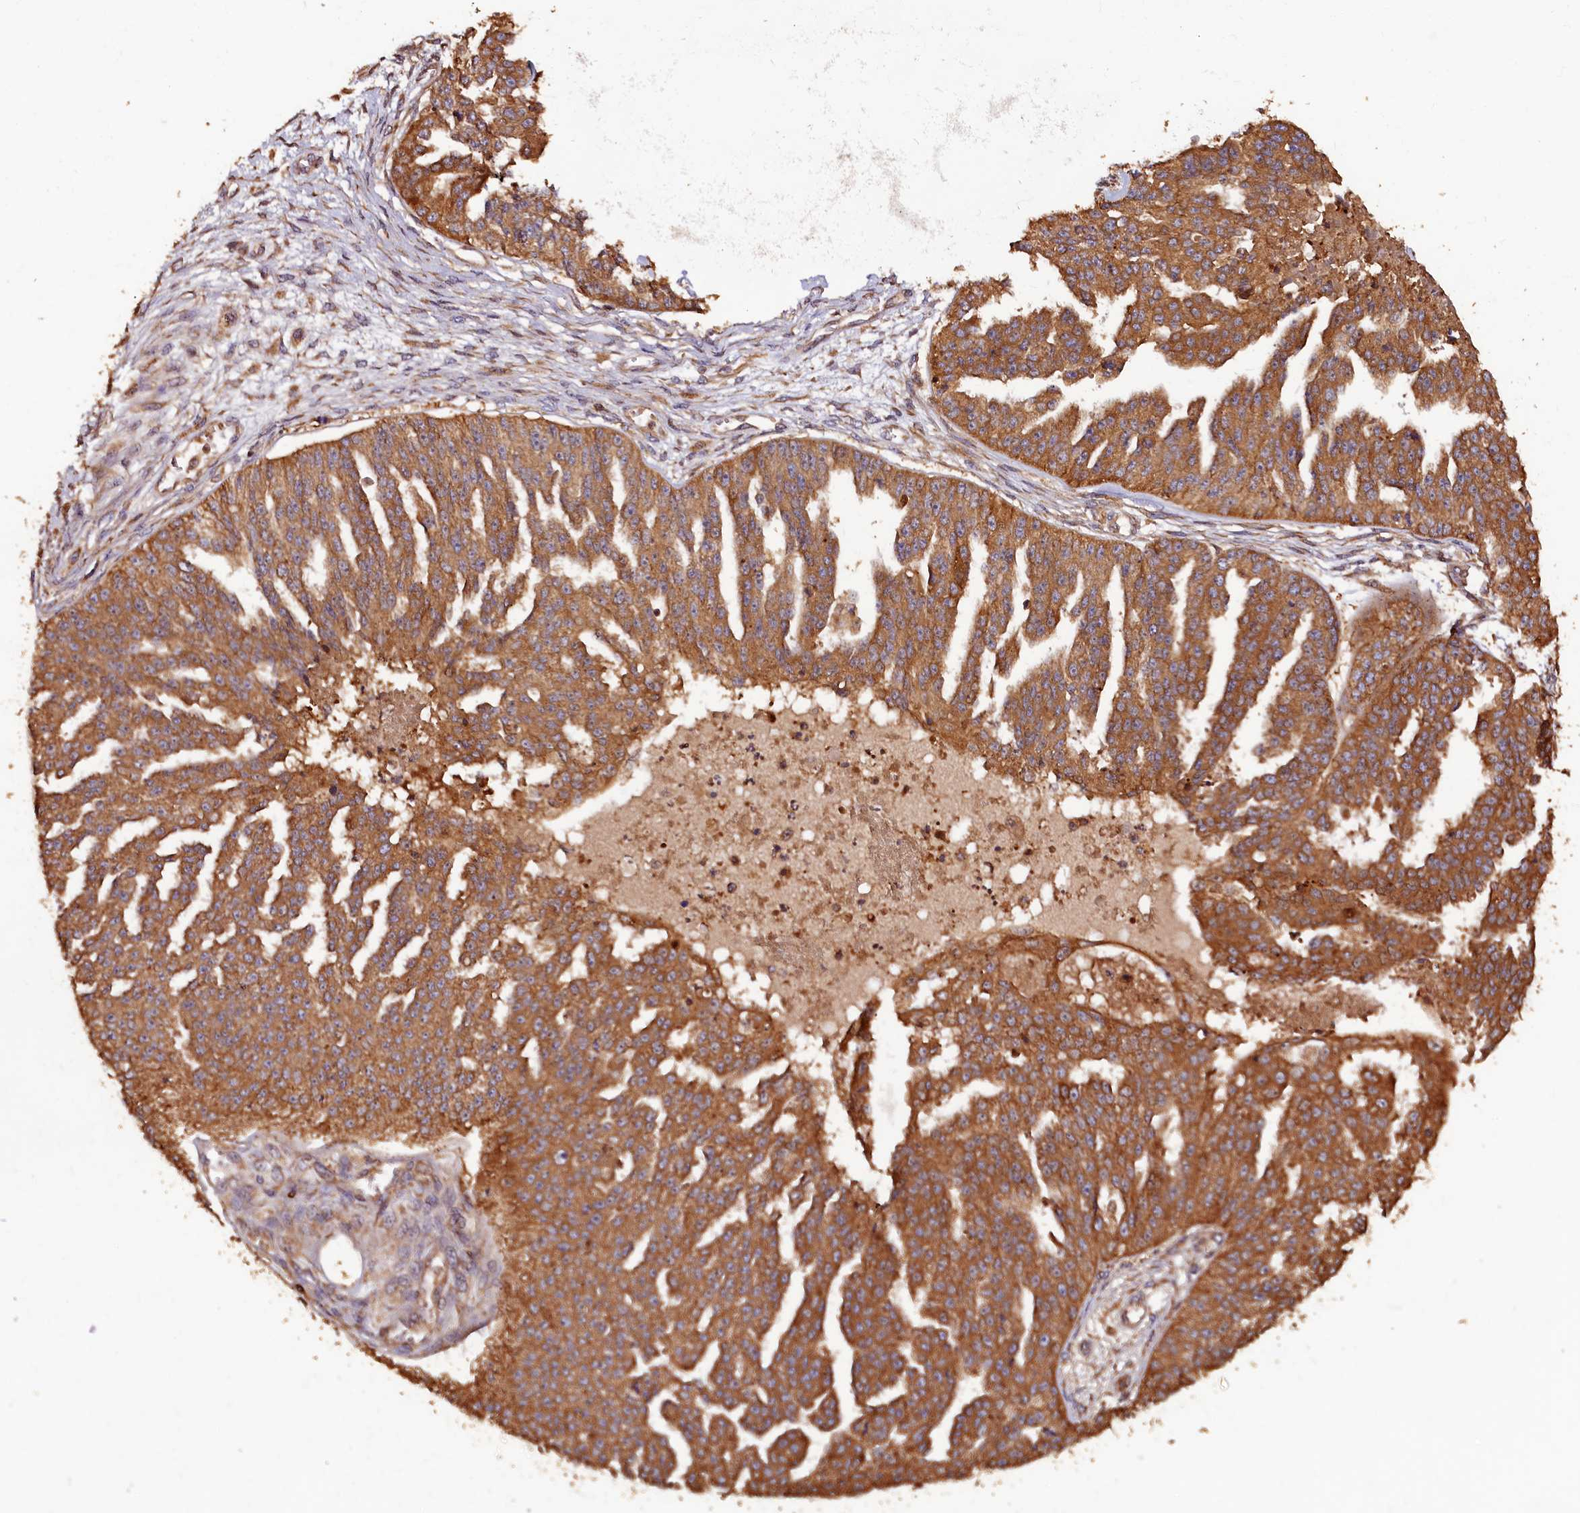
{"staining": {"intensity": "moderate", "quantity": ">75%", "location": "cytoplasmic/membranous"}, "tissue": "ovarian cancer", "cell_type": "Tumor cells", "image_type": "cancer", "snomed": [{"axis": "morphology", "description": "Cystadenocarcinoma, serous, NOS"}, {"axis": "topography", "description": "Ovary"}], "caption": "An immunohistochemistry micrograph of neoplastic tissue is shown. Protein staining in brown highlights moderate cytoplasmic/membranous positivity in ovarian cancer within tumor cells. (DAB IHC with brightfield microscopy, high magnification).", "gene": "HMOX2", "patient": {"sex": "female", "age": 58}}